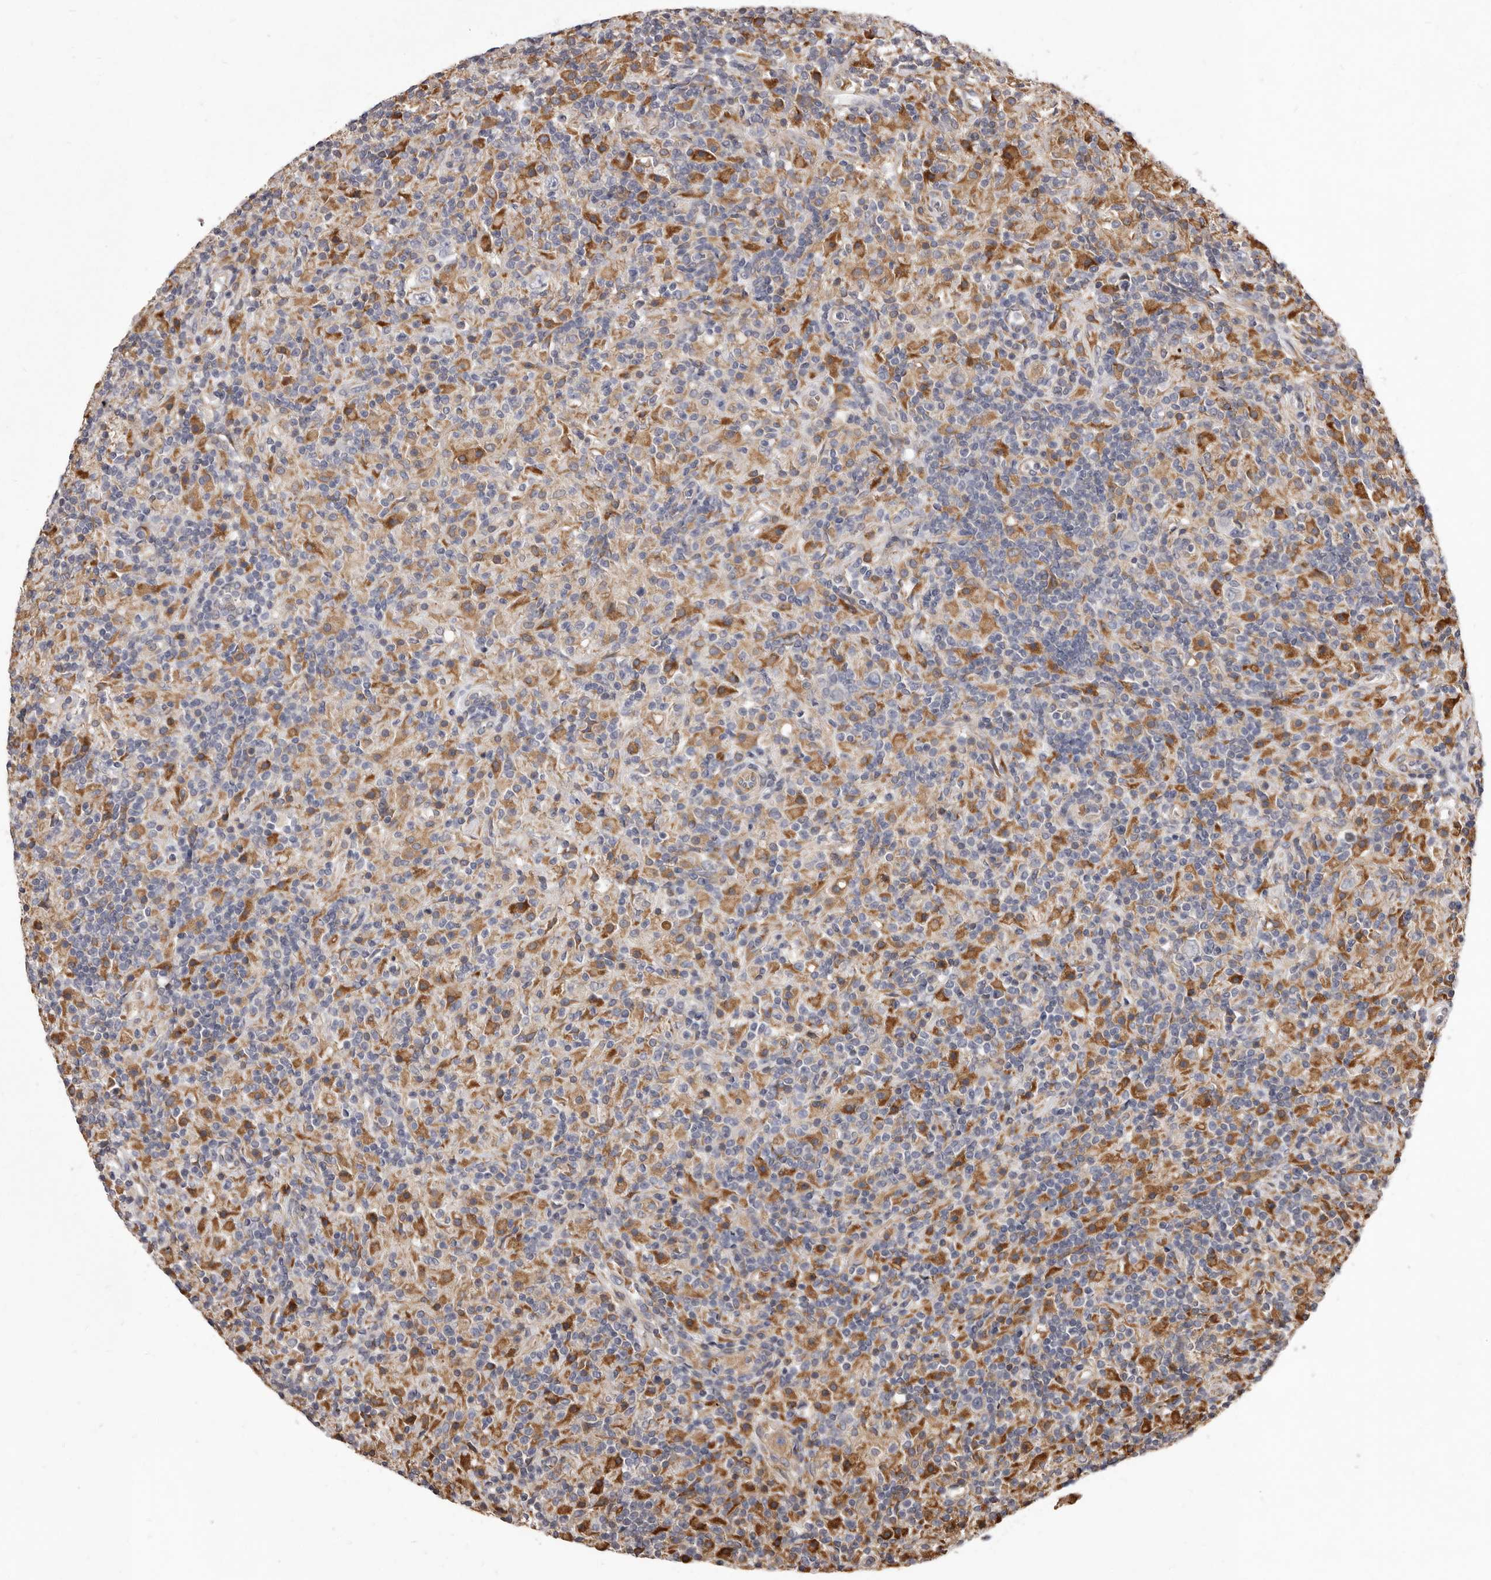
{"staining": {"intensity": "negative", "quantity": "none", "location": "none"}, "tissue": "lymphoma", "cell_type": "Tumor cells", "image_type": "cancer", "snomed": [{"axis": "morphology", "description": "Hodgkin's disease, NOS"}, {"axis": "topography", "description": "Lymph node"}], "caption": "This is an immunohistochemistry micrograph of Hodgkin's disease. There is no positivity in tumor cells.", "gene": "ALPK1", "patient": {"sex": "male", "age": 70}}